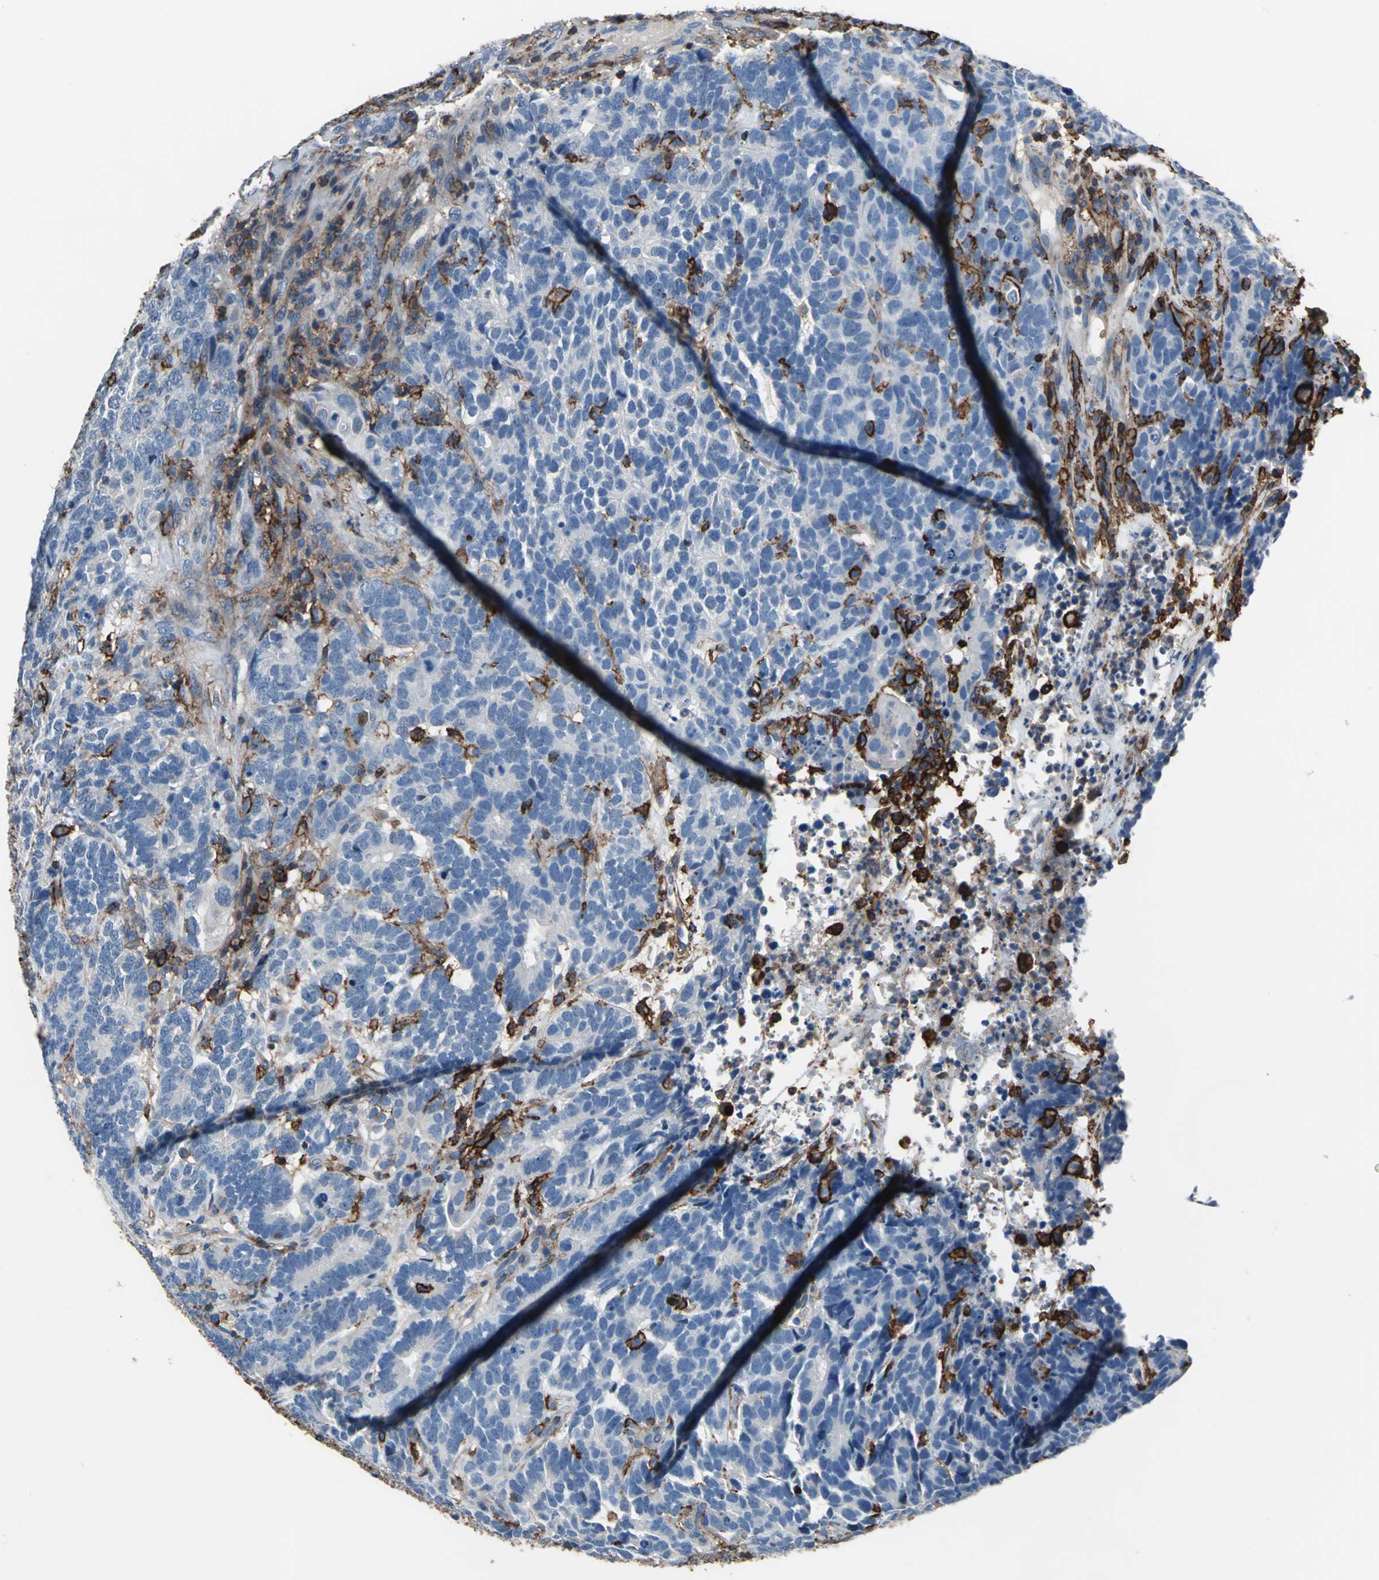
{"staining": {"intensity": "strong", "quantity": "<25%", "location": "cytoplasmic/membranous"}, "tissue": "testis cancer", "cell_type": "Tumor cells", "image_type": "cancer", "snomed": [{"axis": "morphology", "description": "Carcinoma, Embryonal, NOS"}, {"axis": "topography", "description": "Testis"}], "caption": "DAB immunohistochemical staining of human testis cancer (embryonal carcinoma) displays strong cytoplasmic/membranous protein positivity in approximately <25% of tumor cells. The staining was performed using DAB, with brown indicating positive protein expression. Nuclei are stained blue with hematoxylin.", "gene": "CD44", "patient": {"sex": "male", "age": 26}}